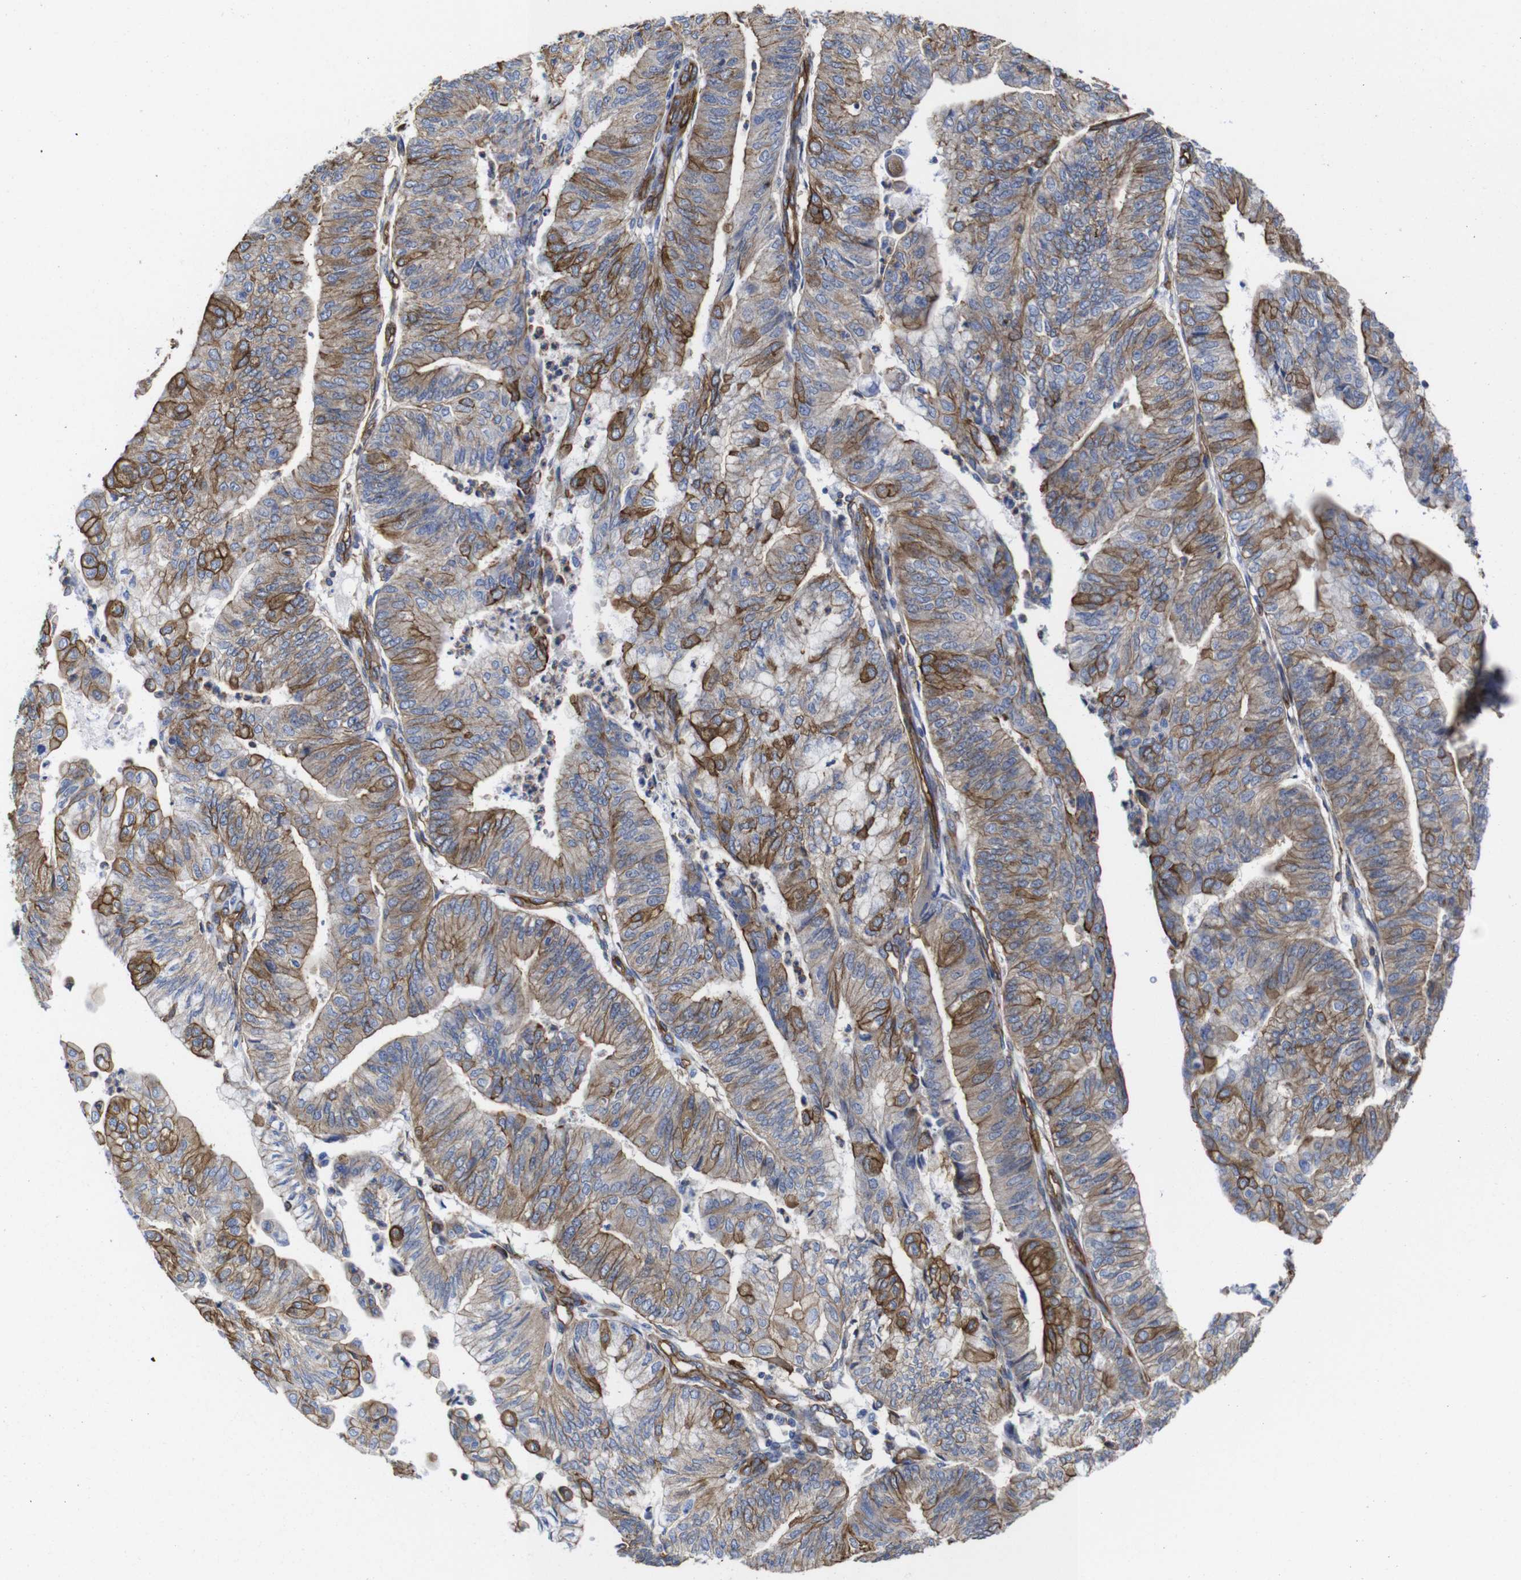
{"staining": {"intensity": "moderate", "quantity": ">75%", "location": "cytoplasmic/membranous"}, "tissue": "endometrial cancer", "cell_type": "Tumor cells", "image_type": "cancer", "snomed": [{"axis": "morphology", "description": "Adenocarcinoma, NOS"}, {"axis": "topography", "description": "Endometrium"}], "caption": "Adenocarcinoma (endometrial) tissue demonstrates moderate cytoplasmic/membranous staining in approximately >75% of tumor cells", "gene": "SPTBN1", "patient": {"sex": "female", "age": 59}}